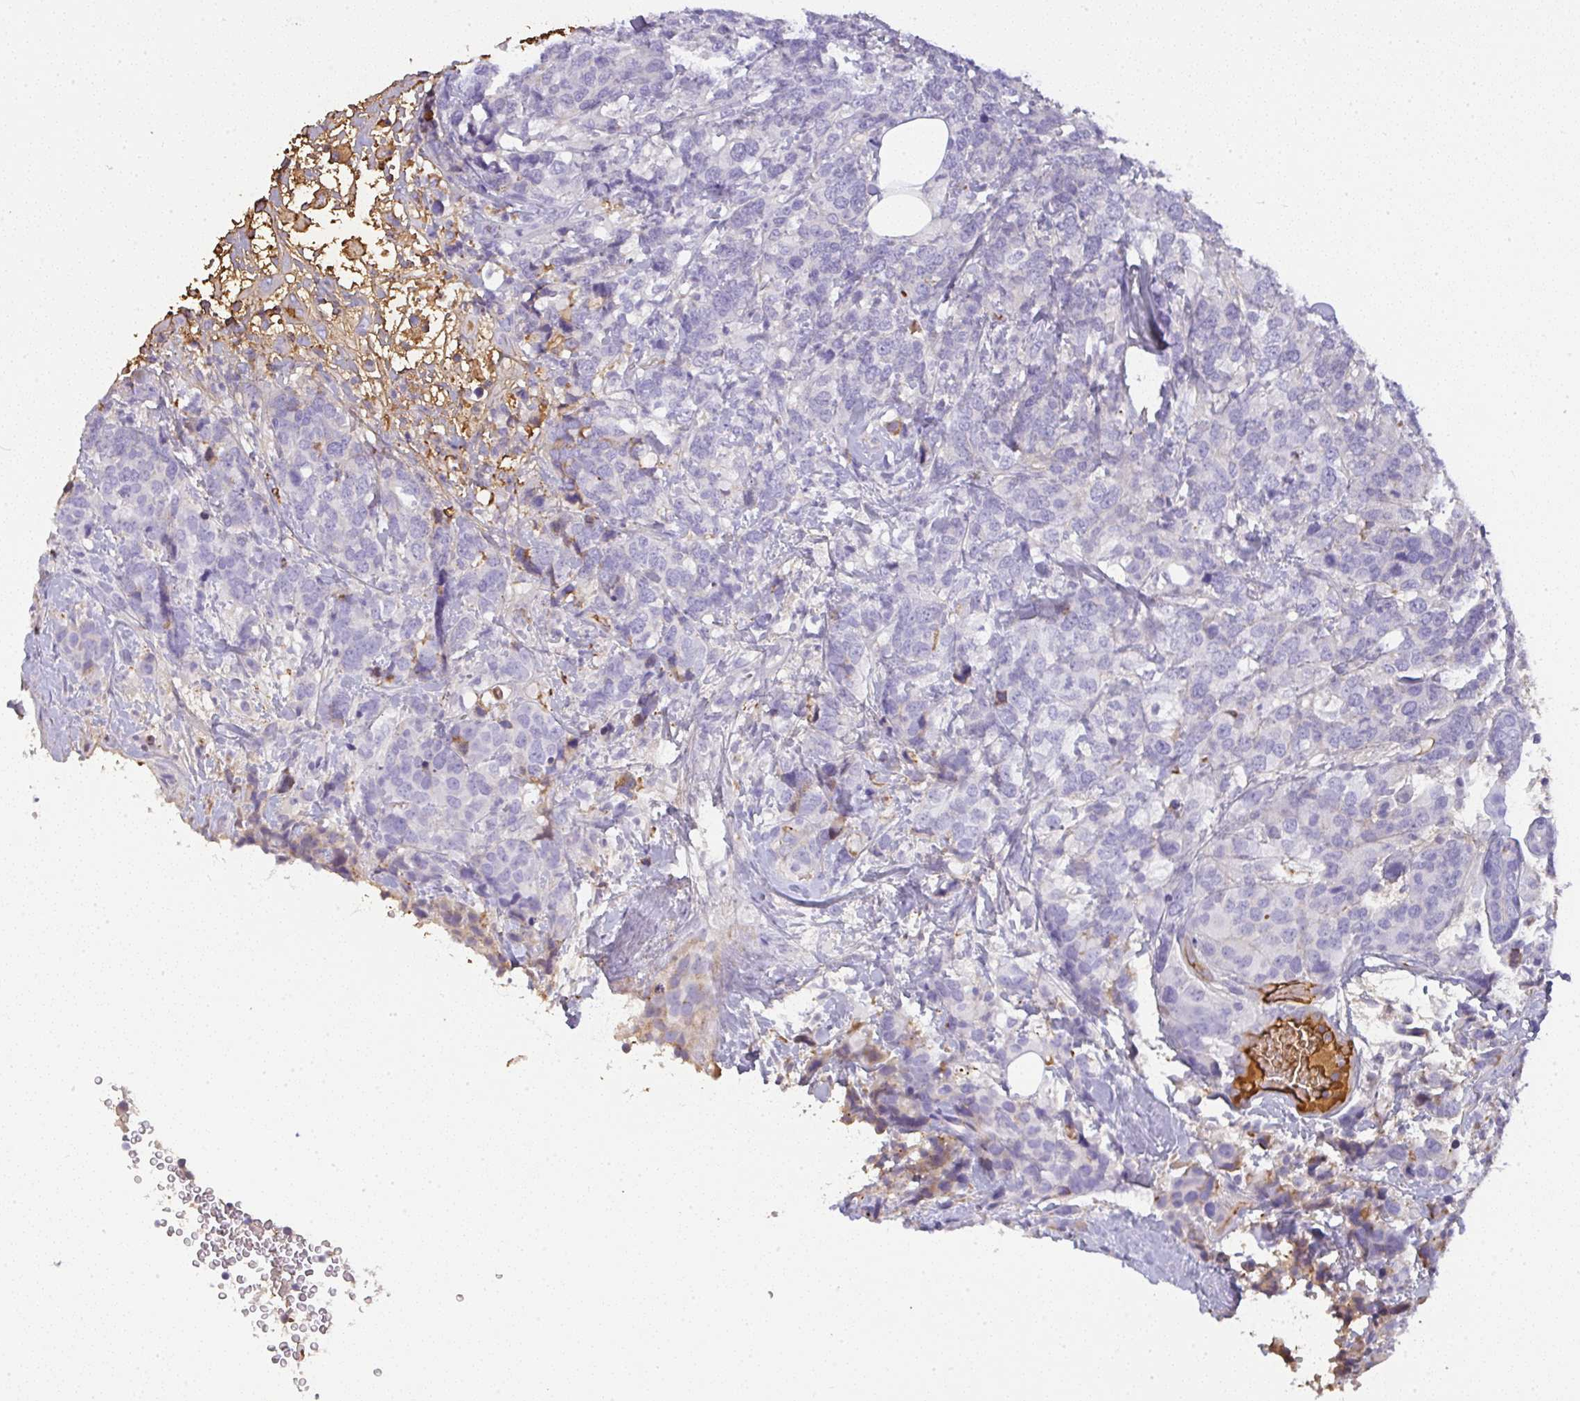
{"staining": {"intensity": "negative", "quantity": "none", "location": "none"}, "tissue": "breast cancer", "cell_type": "Tumor cells", "image_type": "cancer", "snomed": [{"axis": "morphology", "description": "Lobular carcinoma"}, {"axis": "topography", "description": "Breast"}], "caption": "Immunohistochemistry of human lobular carcinoma (breast) displays no expression in tumor cells.", "gene": "SMYD5", "patient": {"sex": "female", "age": 59}}